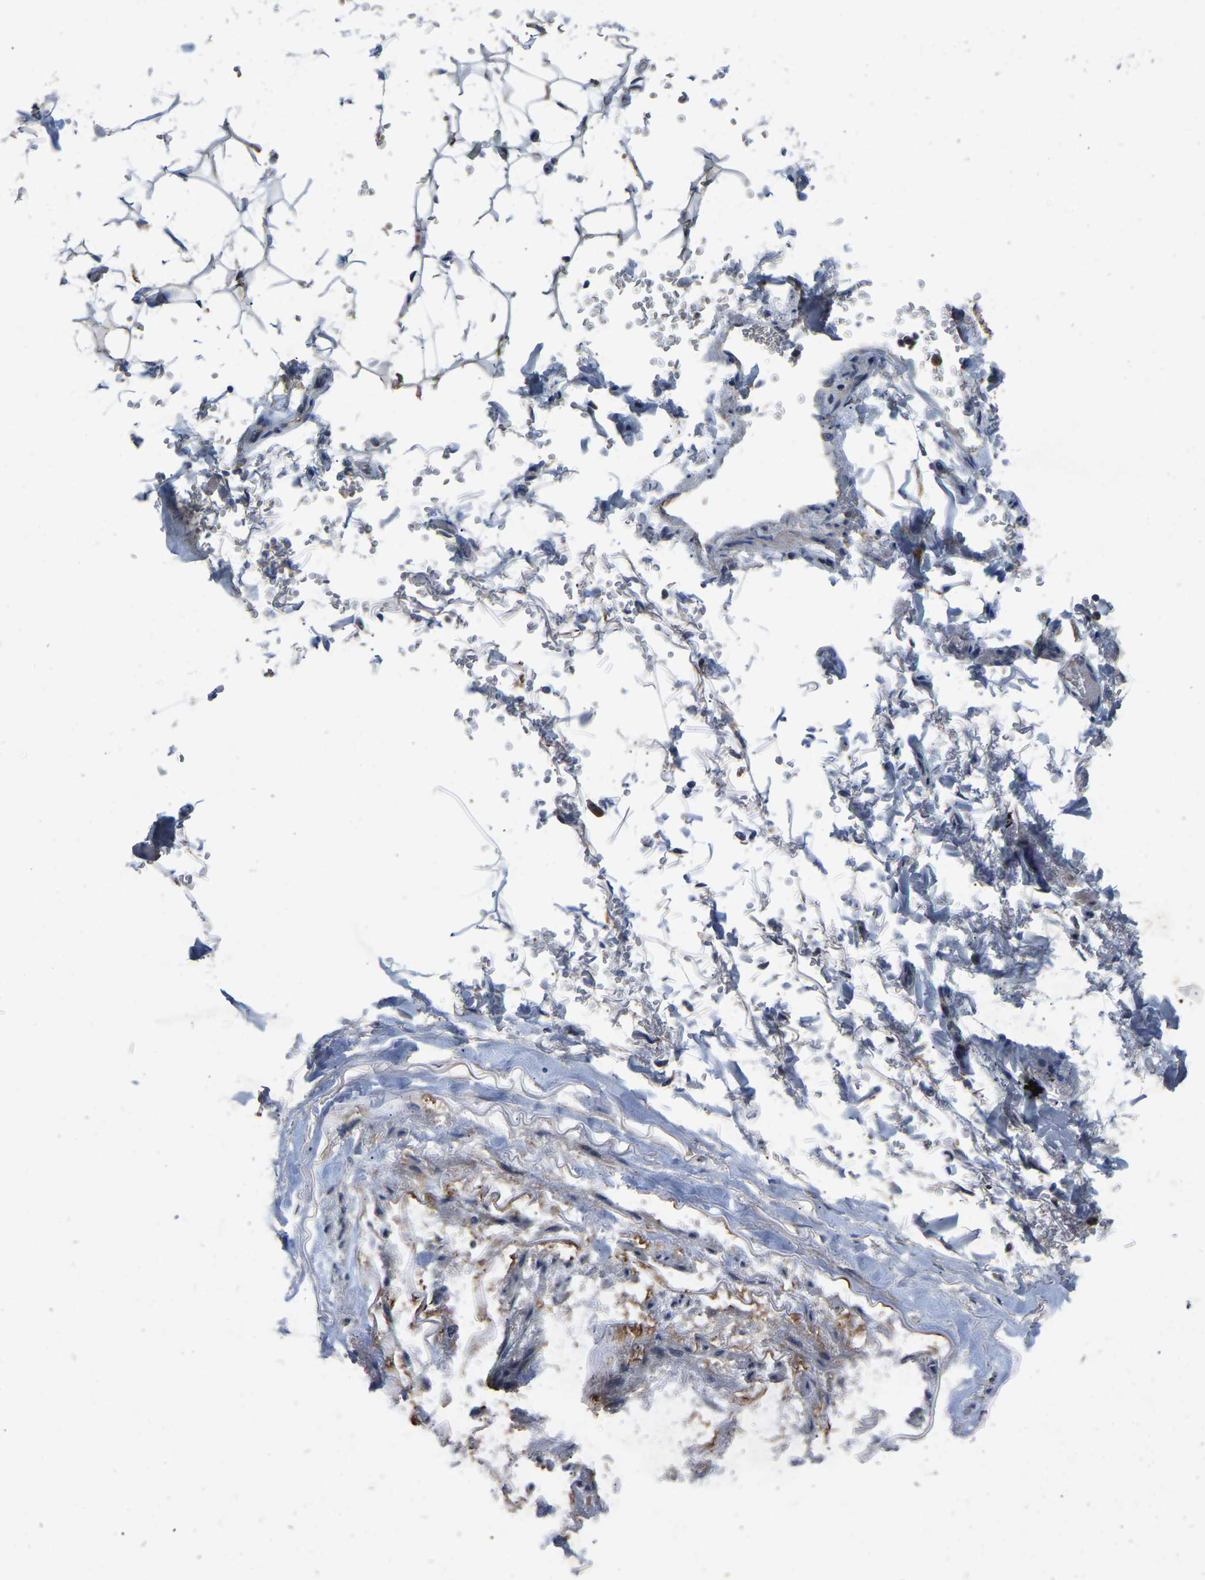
{"staining": {"intensity": "moderate", "quantity": "25%-75%", "location": "cytoplasmic/membranous"}, "tissue": "adipose tissue", "cell_type": "Adipocytes", "image_type": "normal", "snomed": [{"axis": "morphology", "description": "Normal tissue, NOS"}, {"axis": "topography", "description": "Cartilage tissue"}, {"axis": "topography", "description": "Lung"}], "caption": "This micrograph displays IHC staining of normal human adipose tissue, with medium moderate cytoplasmic/membranous expression in approximately 25%-75% of adipocytes.", "gene": "FHIT", "patient": {"sex": "female", "age": 77}}